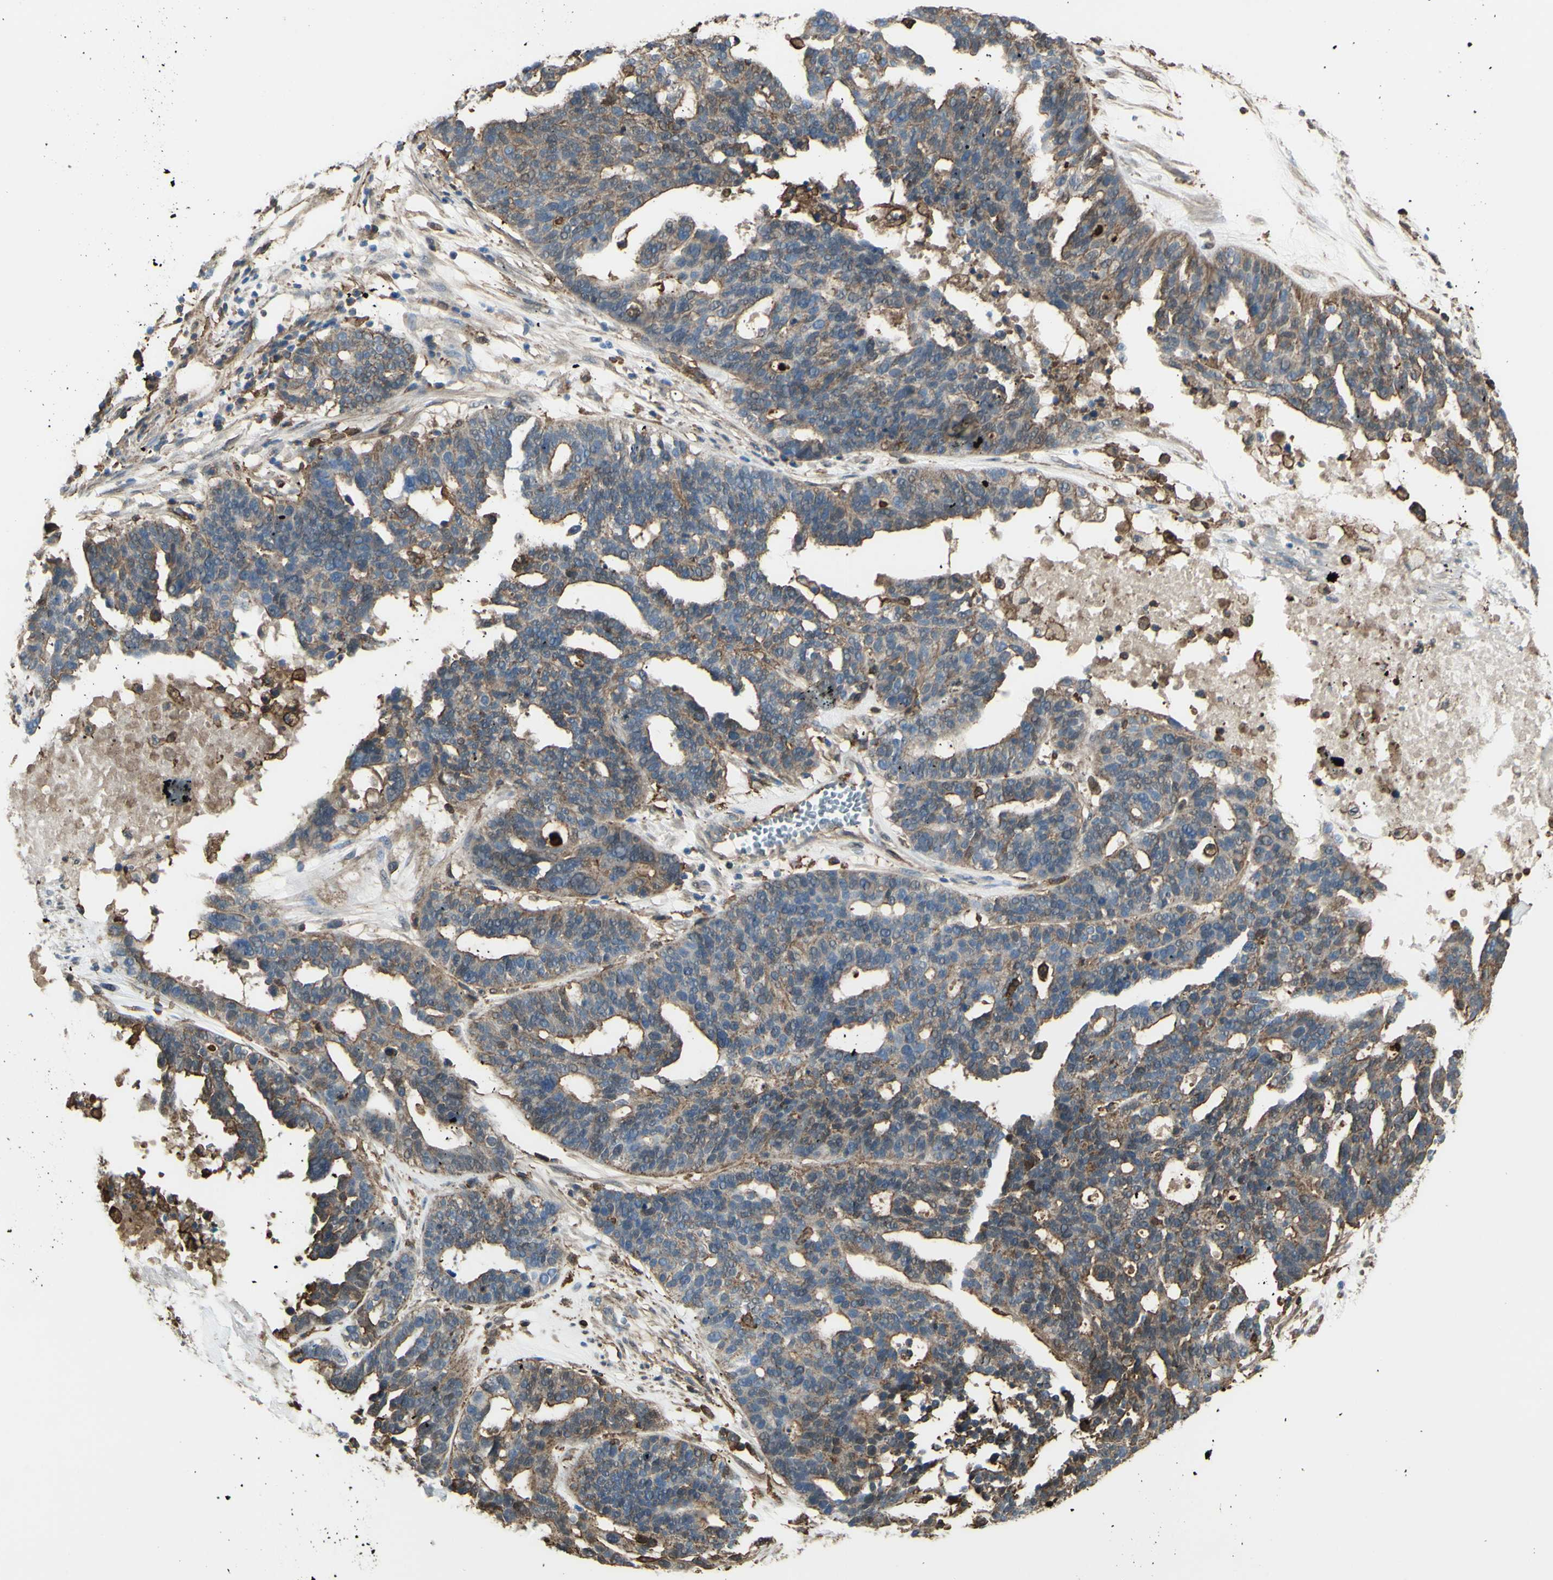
{"staining": {"intensity": "weak", "quantity": ">75%", "location": "cytoplasmic/membranous"}, "tissue": "ovarian cancer", "cell_type": "Tumor cells", "image_type": "cancer", "snomed": [{"axis": "morphology", "description": "Cystadenocarcinoma, serous, NOS"}, {"axis": "topography", "description": "Ovary"}], "caption": "A brown stain shows weak cytoplasmic/membranous expression of a protein in human ovarian cancer tumor cells.", "gene": "GSN", "patient": {"sex": "female", "age": 59}}